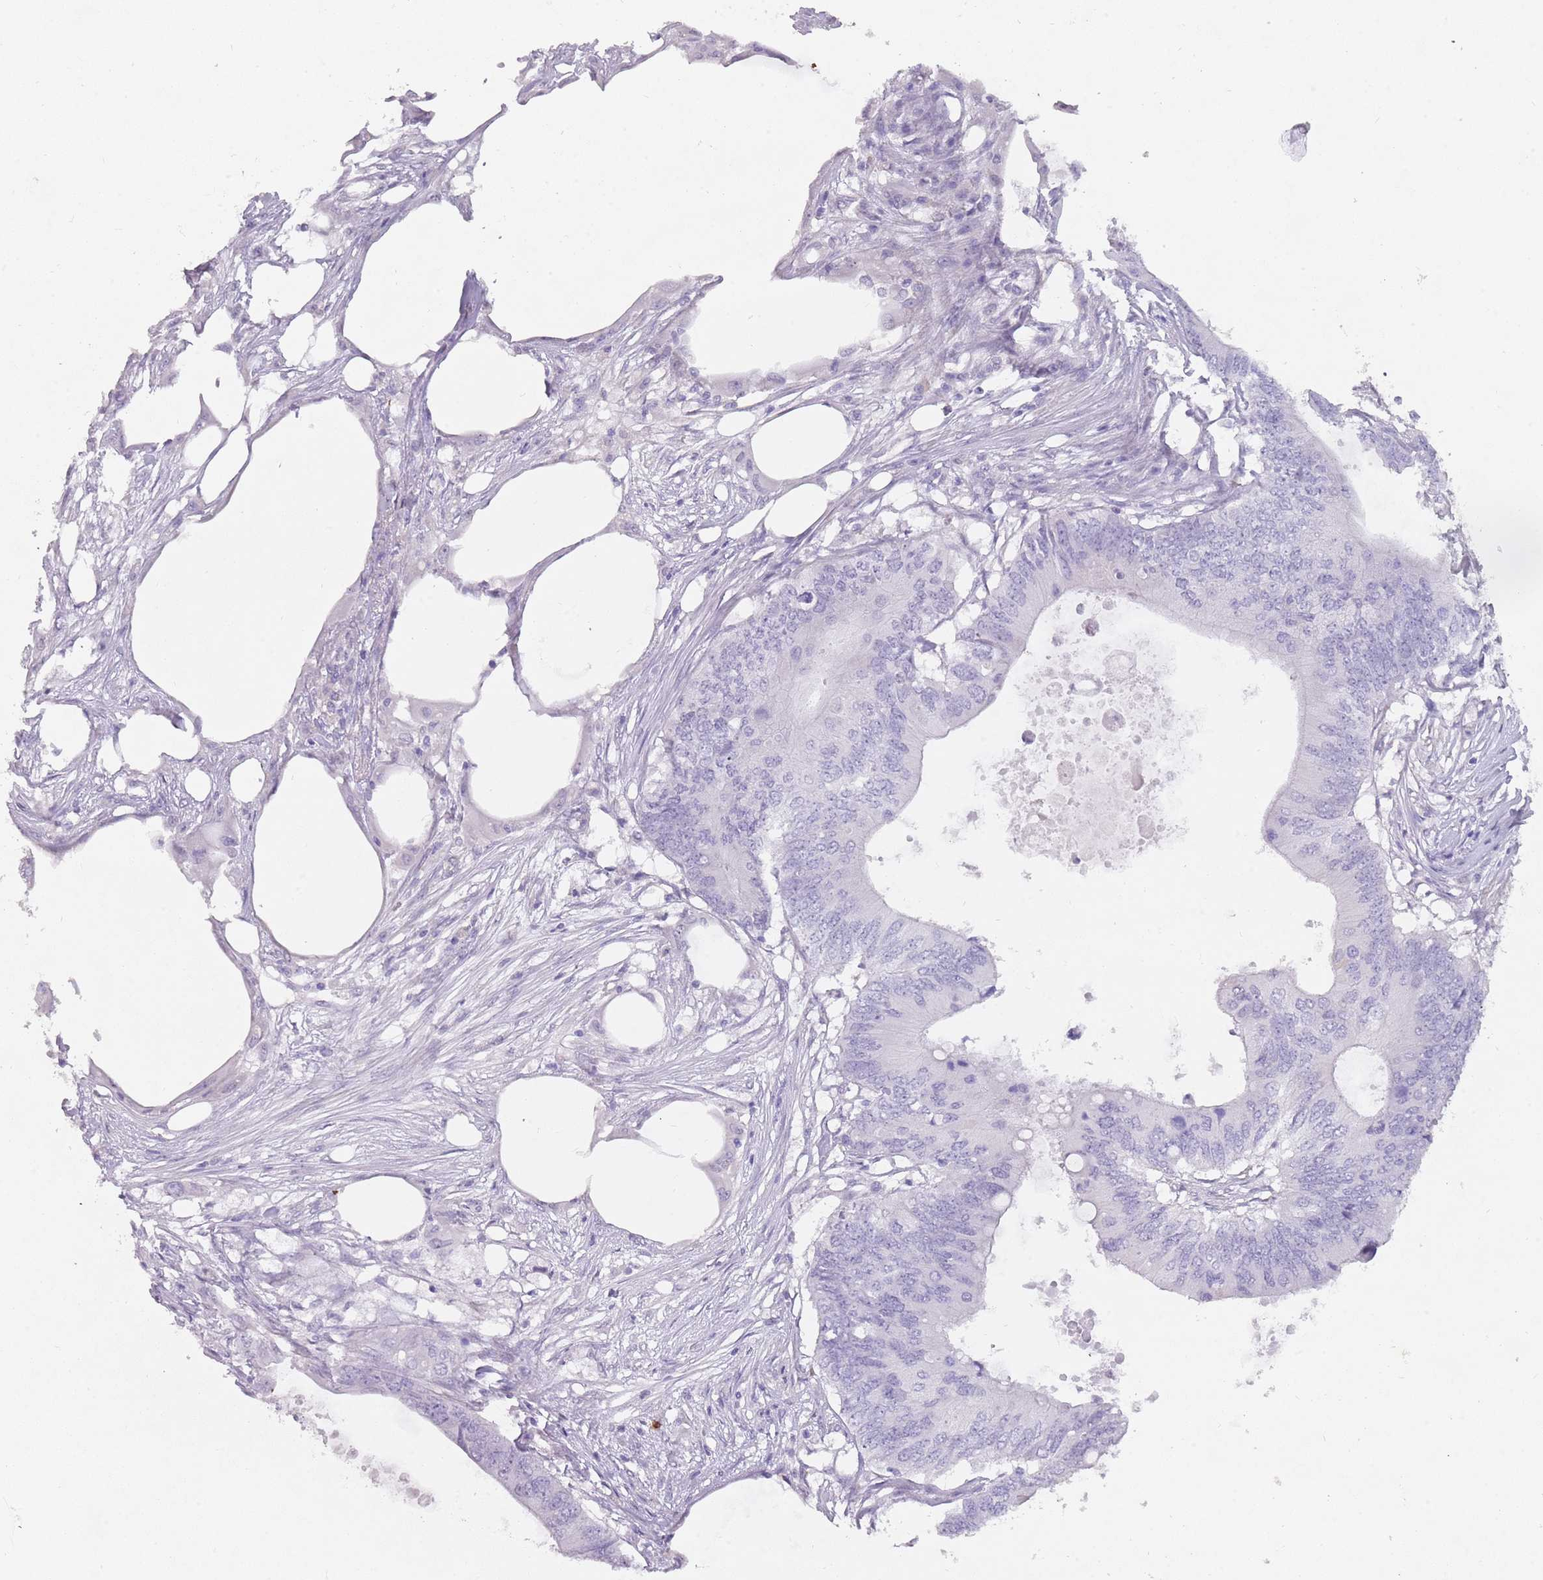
{"staining": {"intensity": "negative", "quantity": "none", "location": "none"}, "tissue": "colorectal cancer", "cell_type": "Tumor cells", "image_type": "cancer", "snomed": [{"axis": "morphology", "description": "Adenocarcinoma, NOS"}, {"axis": "topography", "description": "Colon"}], "caption": "Tumor cells show no significant protein positivity in adenocarcinoma (colorectal). (Brightfield microscopy of DAB immunohistochemistry at high magnification).", "gene": "DDX4", "patient": {"sex": "male", "age": 71}}